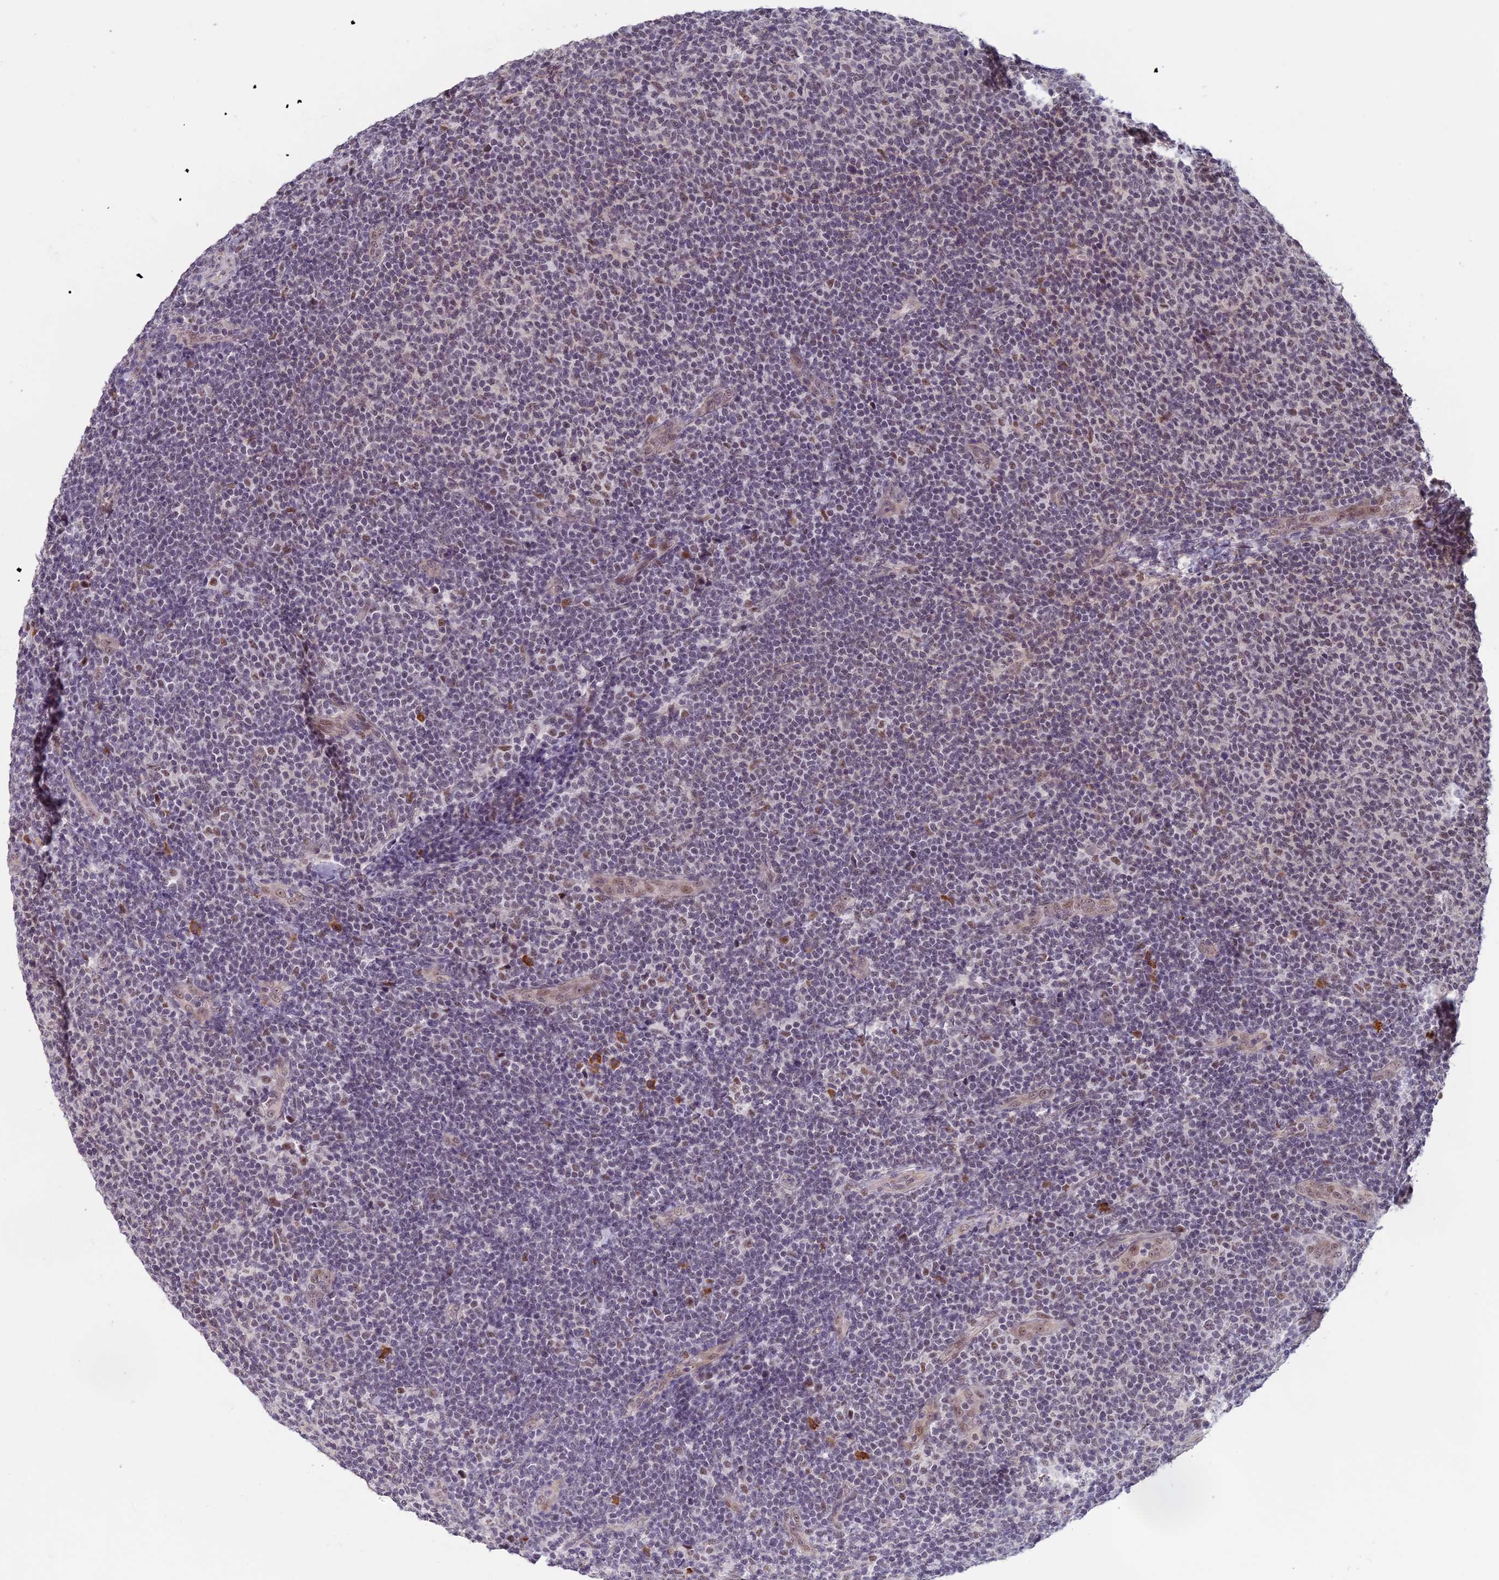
{"staining": {"intensity": "negative", "quantity": "none", "location": "none"}, "tissue": "lymphoma", "cell_type": "Tumor cells", "image_type": "cancer", "snomed": [{"axis": "morphology", "description": "Malignant lymphoma, non-Hodgkin's type, Low grade"}, {"axis": "topography", "description": "Lymph node"}], "caption": "Lymphoma stained for a protein using immunohistochemistry exhibits no positivity tumor cells.", "gene": "MORF4L1", "patient": {"sex": "male", "age": 66}}